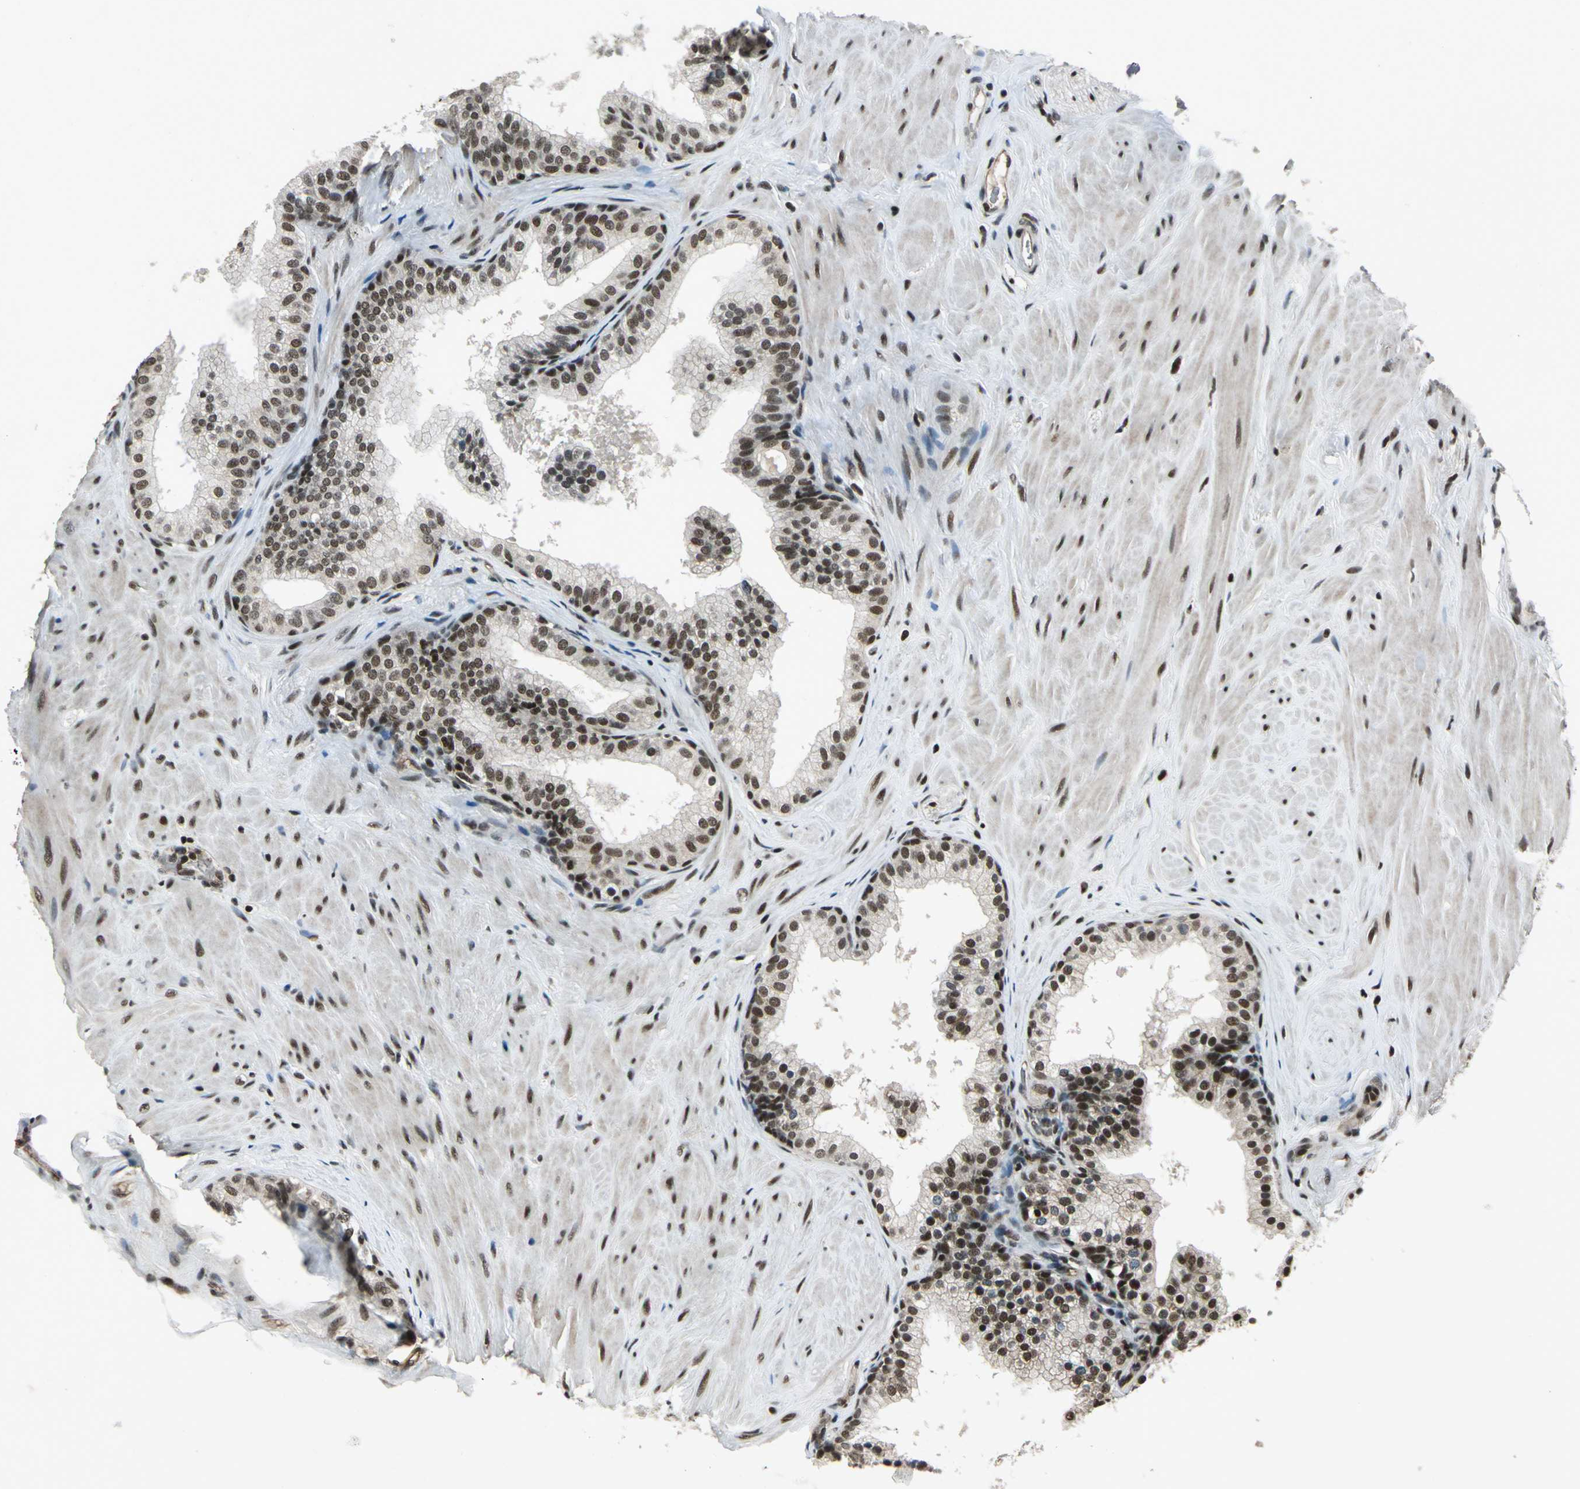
{"staining": {"intensity": "moderate", "quantity": "25%-75%", "location": "cytoplasmic/membranous"}, "tissue": "prostate", "cell_type": "Glandular cells", "image_type": "normal", "snomed": [{"axis": "morphology", "description": "Normal tissue, NOS"}, {"axis": "topography", "description": "Prostate"}], "caption": "There is medium levels of moderate cytoplasmic/membranous positivity in glandular cells of benign prostate, as demonstrated by immunohistochemical staining (brown color).", "gene": "NR2C2", "patient": {"sex": "male", "age": 60}}